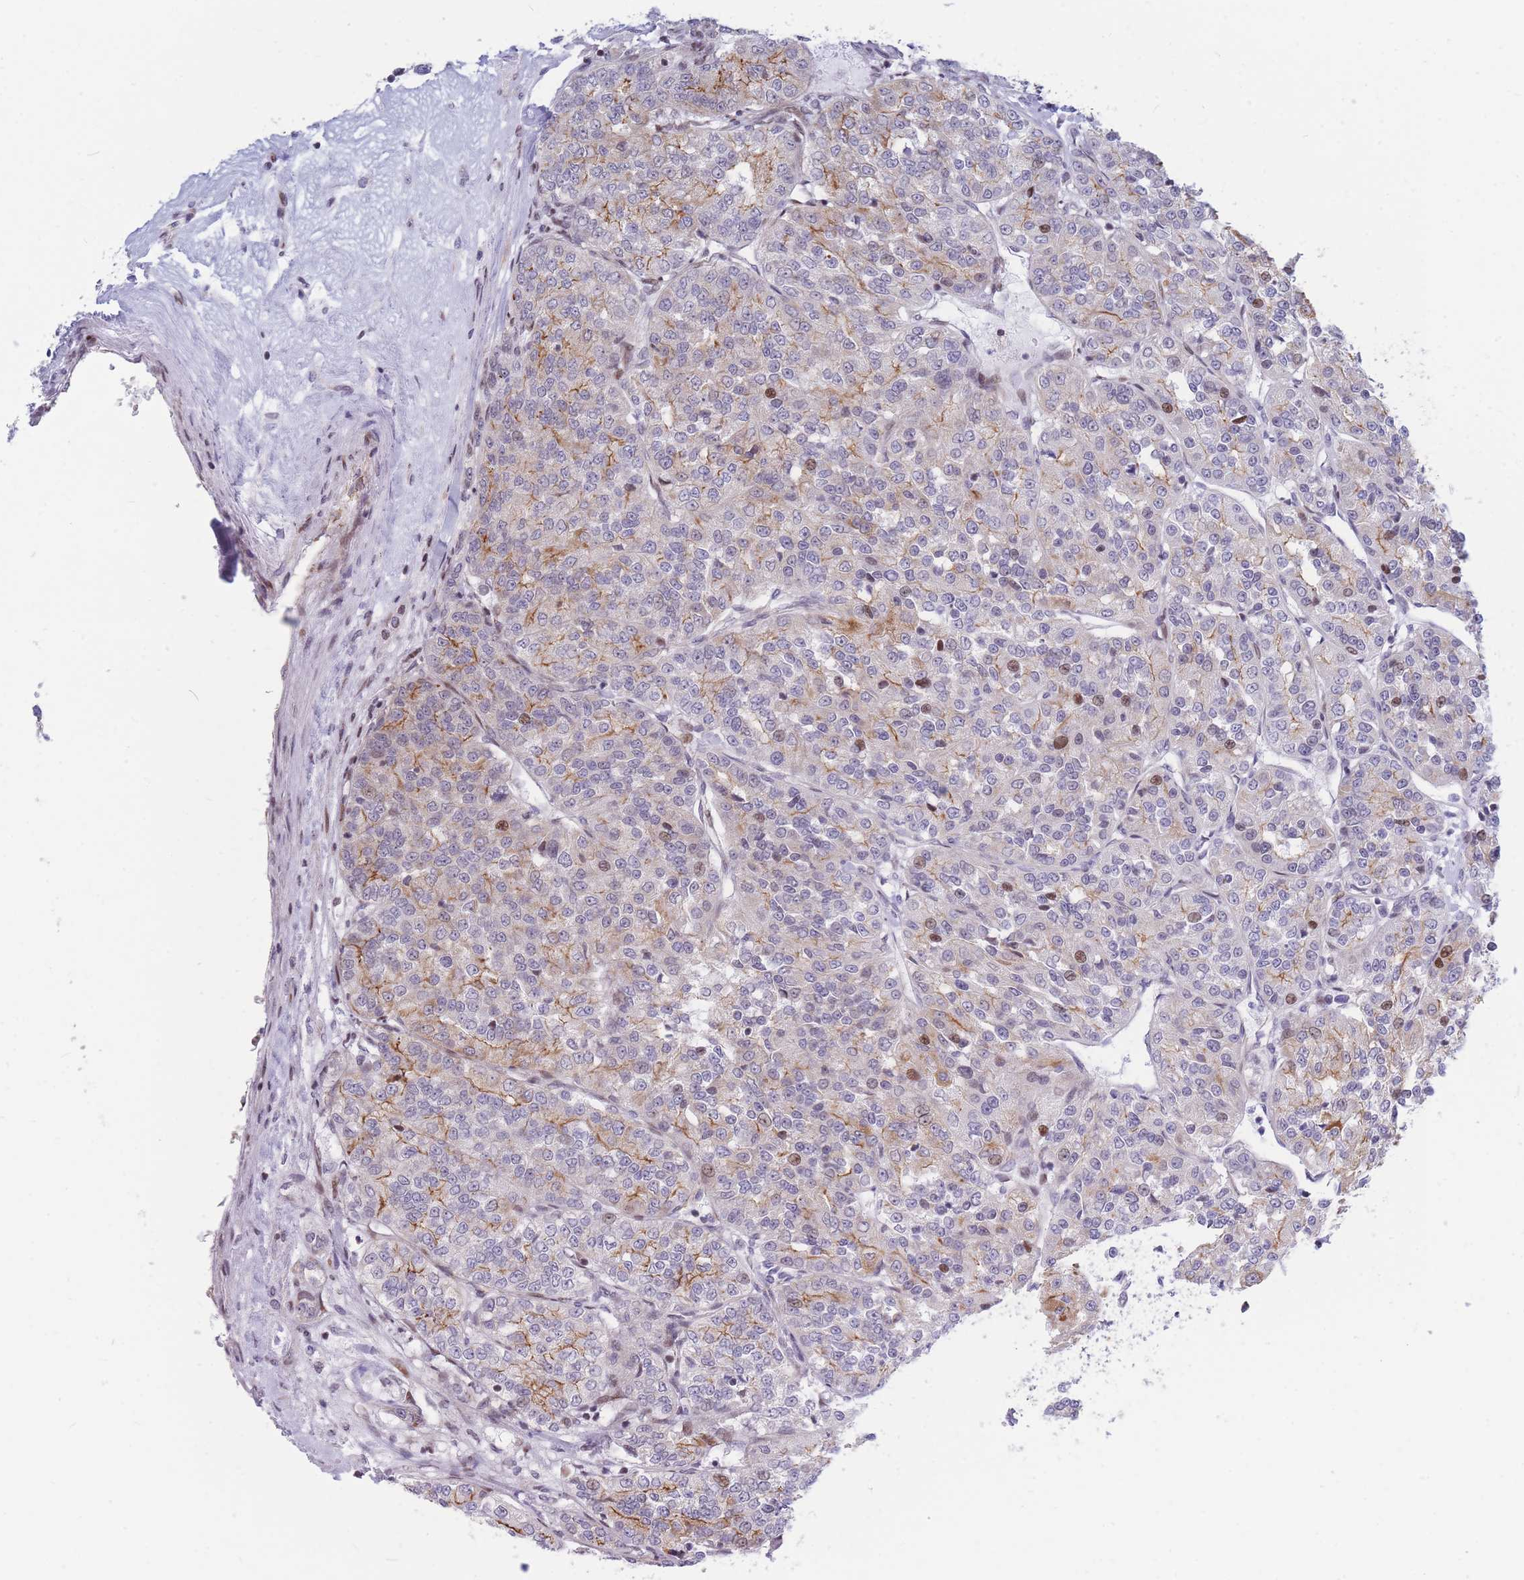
{"staining": {"intensity": "moderate", "quantity": "25%-75%", "location": "cytoplasmic/membranous,nuclear"}, "tissue": "renal cancer", "cell_type": "Tumor cells", "image_type": "cancer", "snomed": [{"axis": "morphology", "description": "Adenocarcinoma, NOS"}, {"axis": "topography", "description": "Kidney"}], "caption": "Immunohistochemical staining of adenocarcinoma (renal) shows moderate cytoplasmic/membranous and nuclear protein staining in approximately 25%-75% of tumor cells.", "gene": "MOB4", "patient": {"sex": "female", "age": 63}}